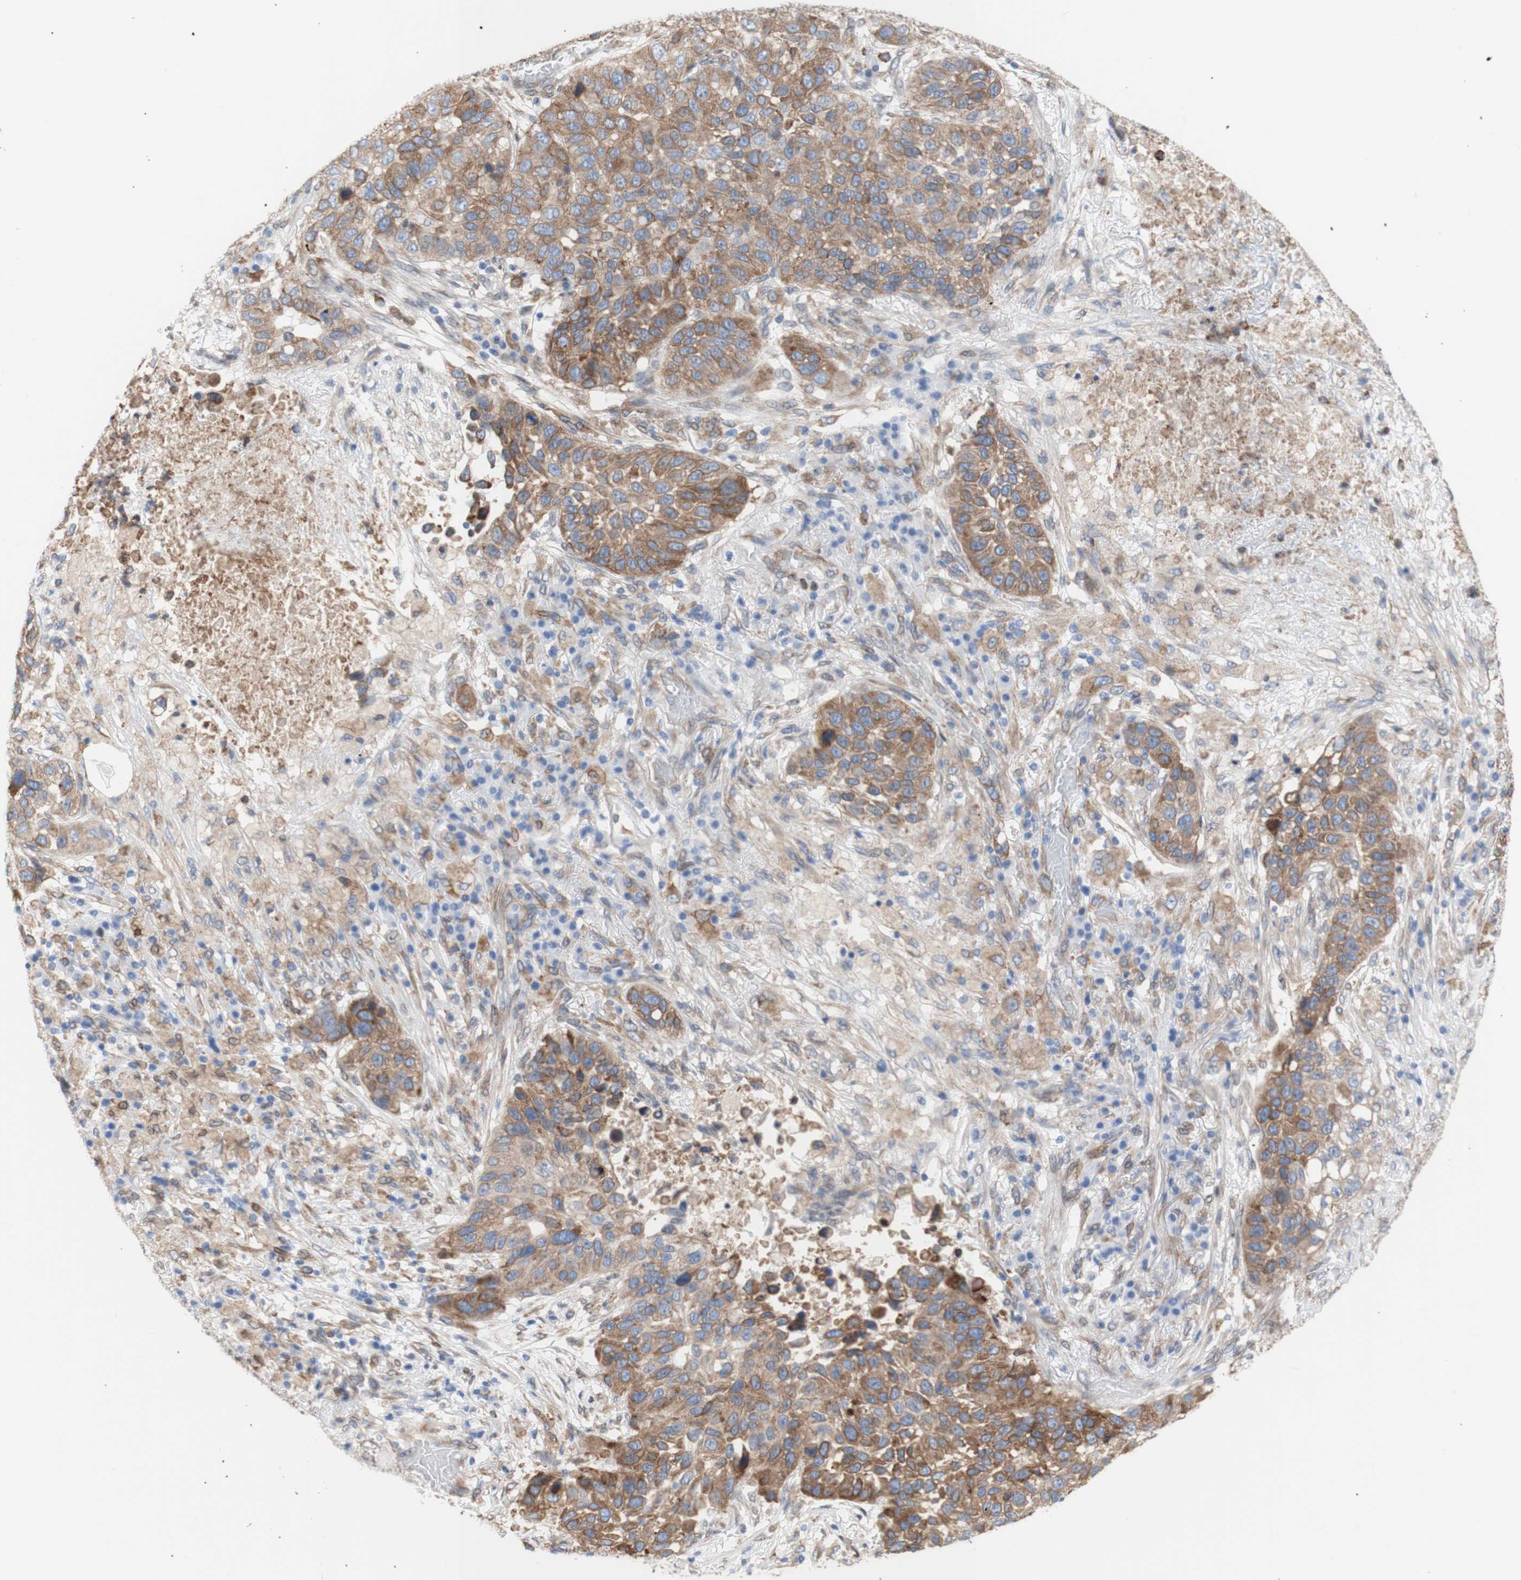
{"staining": {"intensity": "moderate", "quantity": ">75%", "location": "cytoplasmic/membranous"}, "tissue": "lung cancer", "cell_type": "Tumor cells", "image_type": "cancer", "snomed": [{"axis": "morphology", "description": "Squamous cell carcinoma, NOS"}, {"axis": "topography", "description": "Lung"}], "caption": "IHC micrograph of neoplastic tissue: lung cancer stained using IHC demonstrates medium levels of moderate protein expression localized specifically in the cytoplasmic/membranous of tumor cells, appearing as a cytoplasmic/membranous brown color.", "gene": "ERLIN1", "patient": {"sex": "male", "age": 57}}